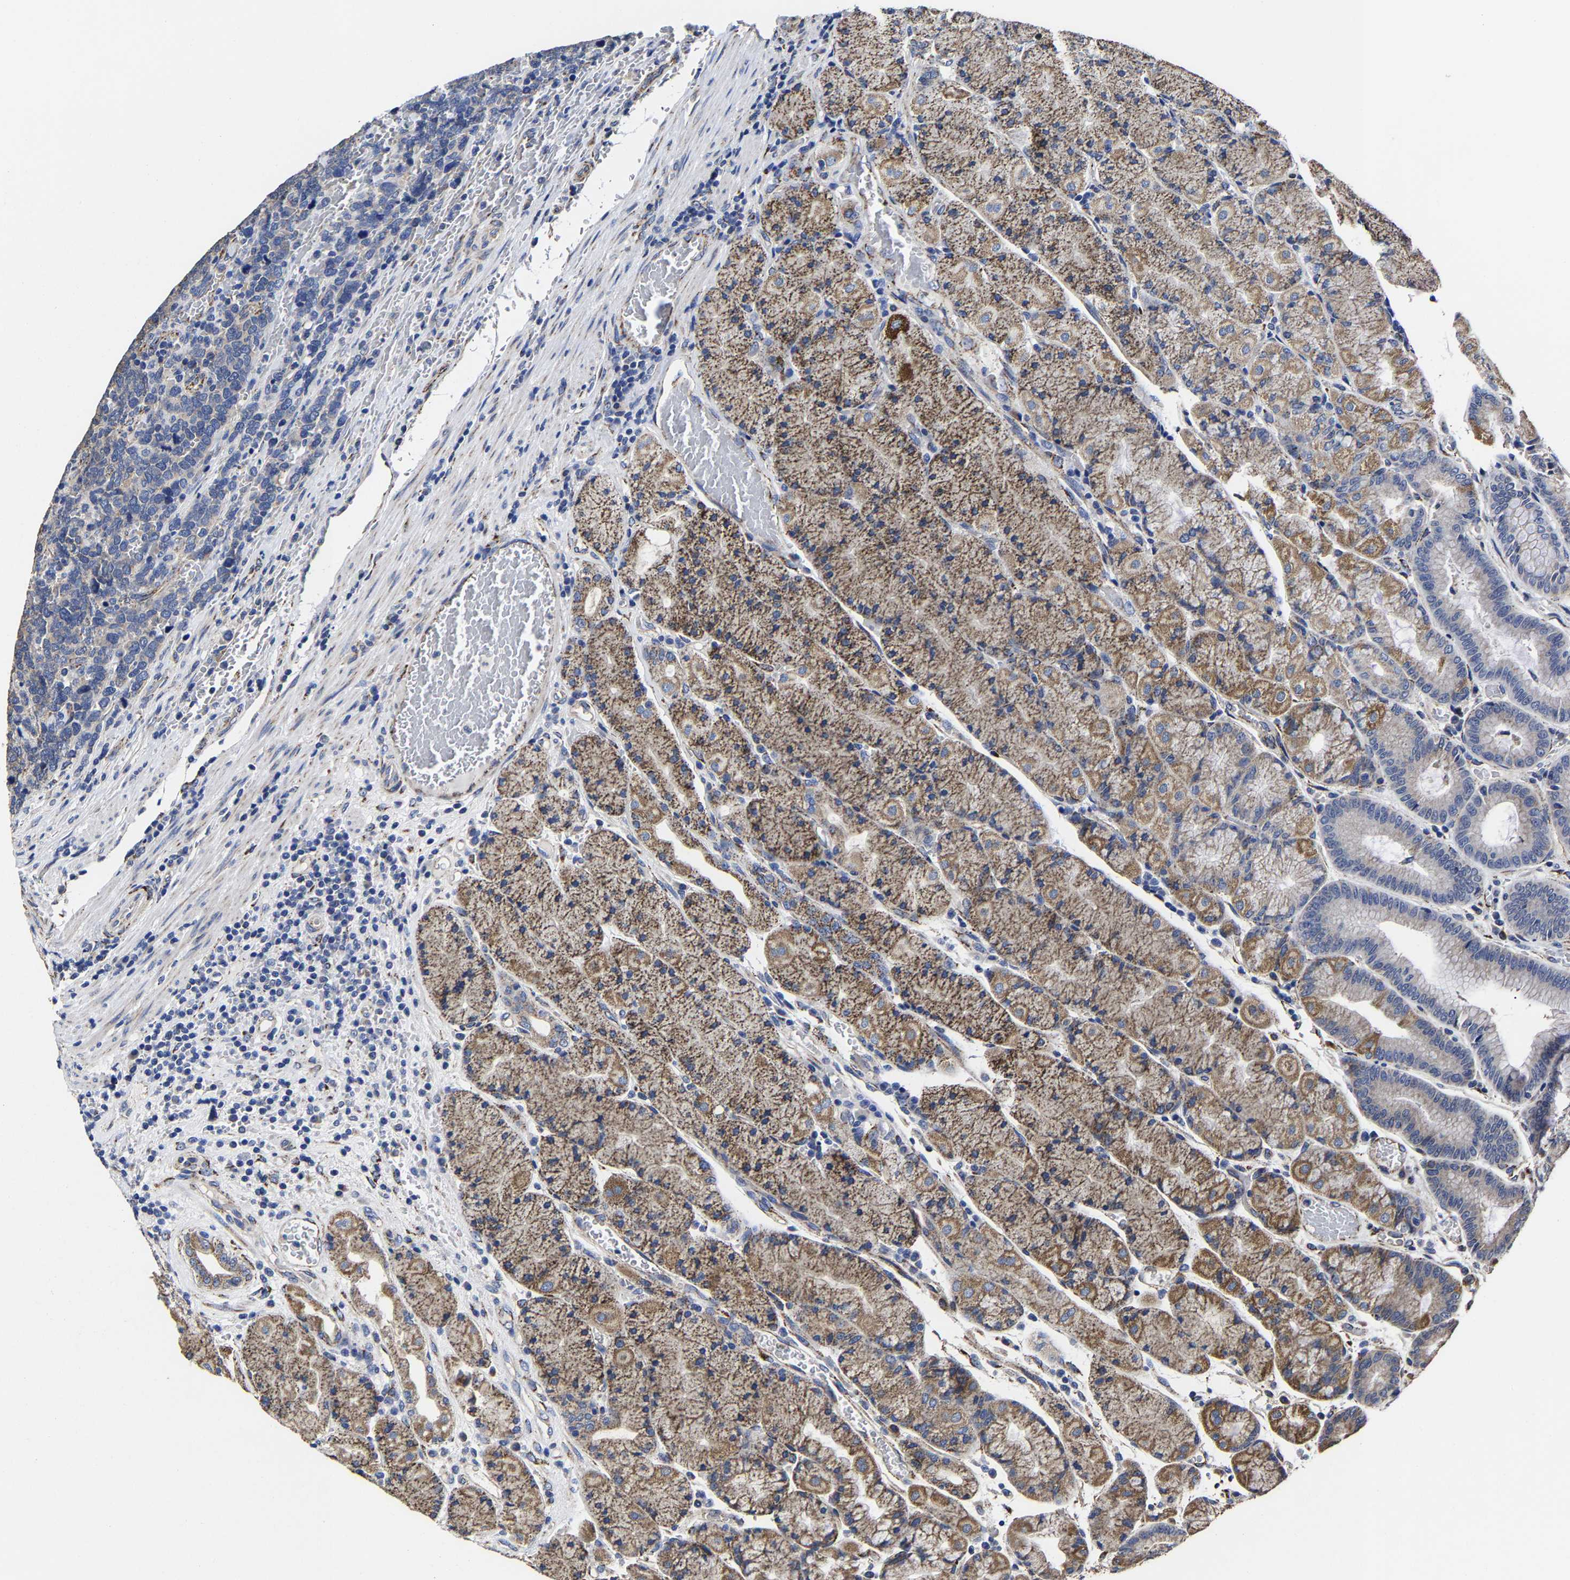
{"staining": {"intensity": "moderate", "quantity": ">75%", "location": "cytoplasmic/membranous"}, "tissue": "stomach", "cell_type": "Glandular cells", "image_type": "normal", "snomed": [{"axis": "morphology", "description": "Normal tissue, NOS"}, {"axis": "topography", "description": "Stomach, upper"}], "caption": "Immunohistochemical staining of normal stomach displays moderate cytoplasmic/membranous protein expression in approximately >75% of glandular cells. The staining is performed using DAB (3,3'-diaminobenzidine) brown chromogen to label protein expression. The nuclei are counter-stained blue using hematoxylin.", "gene": "AASS", "patient": {"sex": "male", "age": 68}}